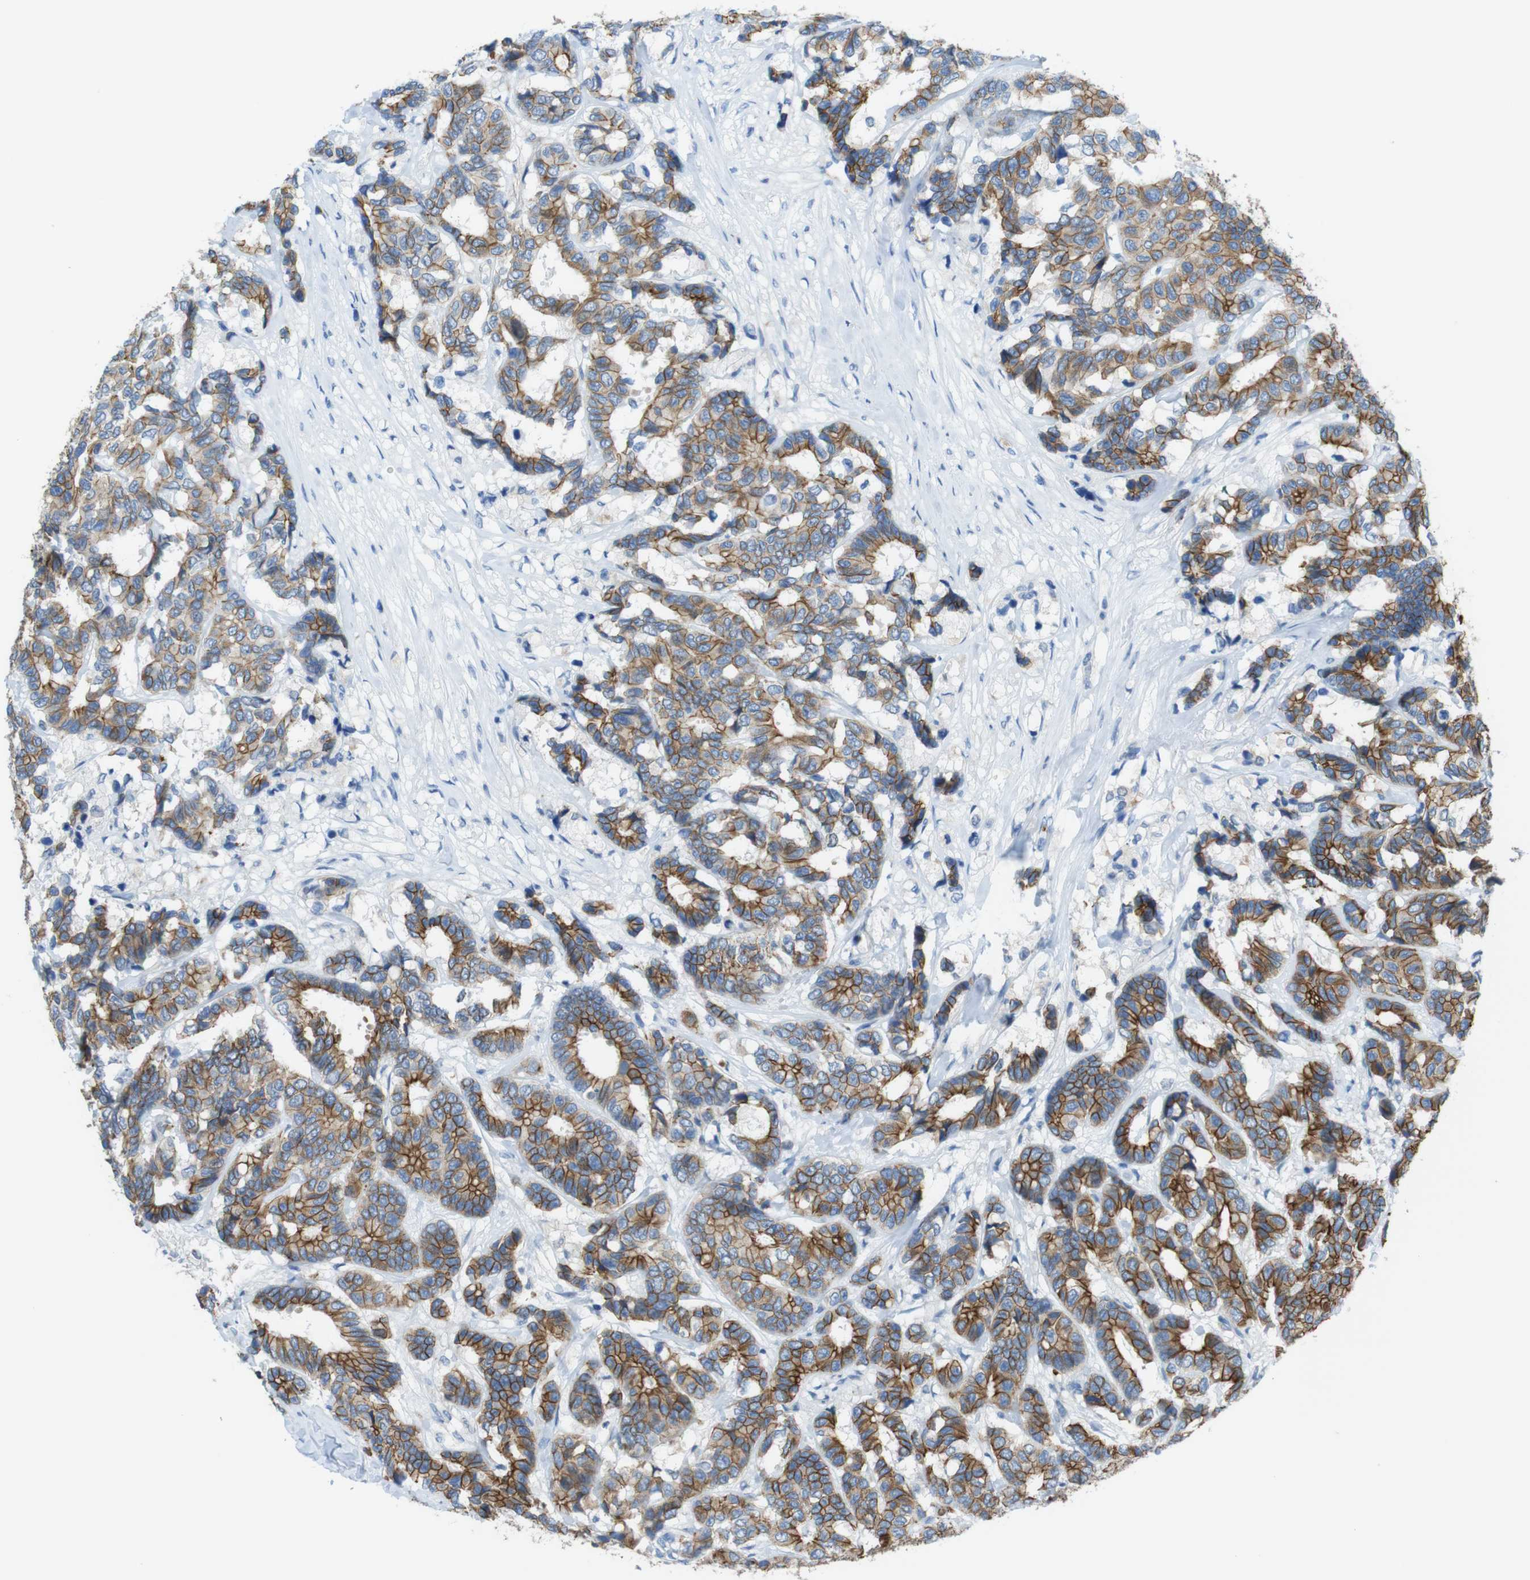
{"staining": {"intensity": "moderate", "quantity": ">75%", "location": "cytoplasmic/membranous"}, "tissue": "breast cancer", "cell_type": "Tumor cells", "image_type": "cancer", "snomed": [{"axis": "morphology", "description": "Duct carcinoma"}, {"axis": "topography", "description": "Breast"}], "caption": "An IHC photomicrograph of neoplastic tissue is shown. Protein staining in brown shows moderate cytoplasmic/membranous positivity in breast intraductal carcinoma within tumor cells.", "gene": "CLMN", "patient": {"sex": "female", "age": 87}}